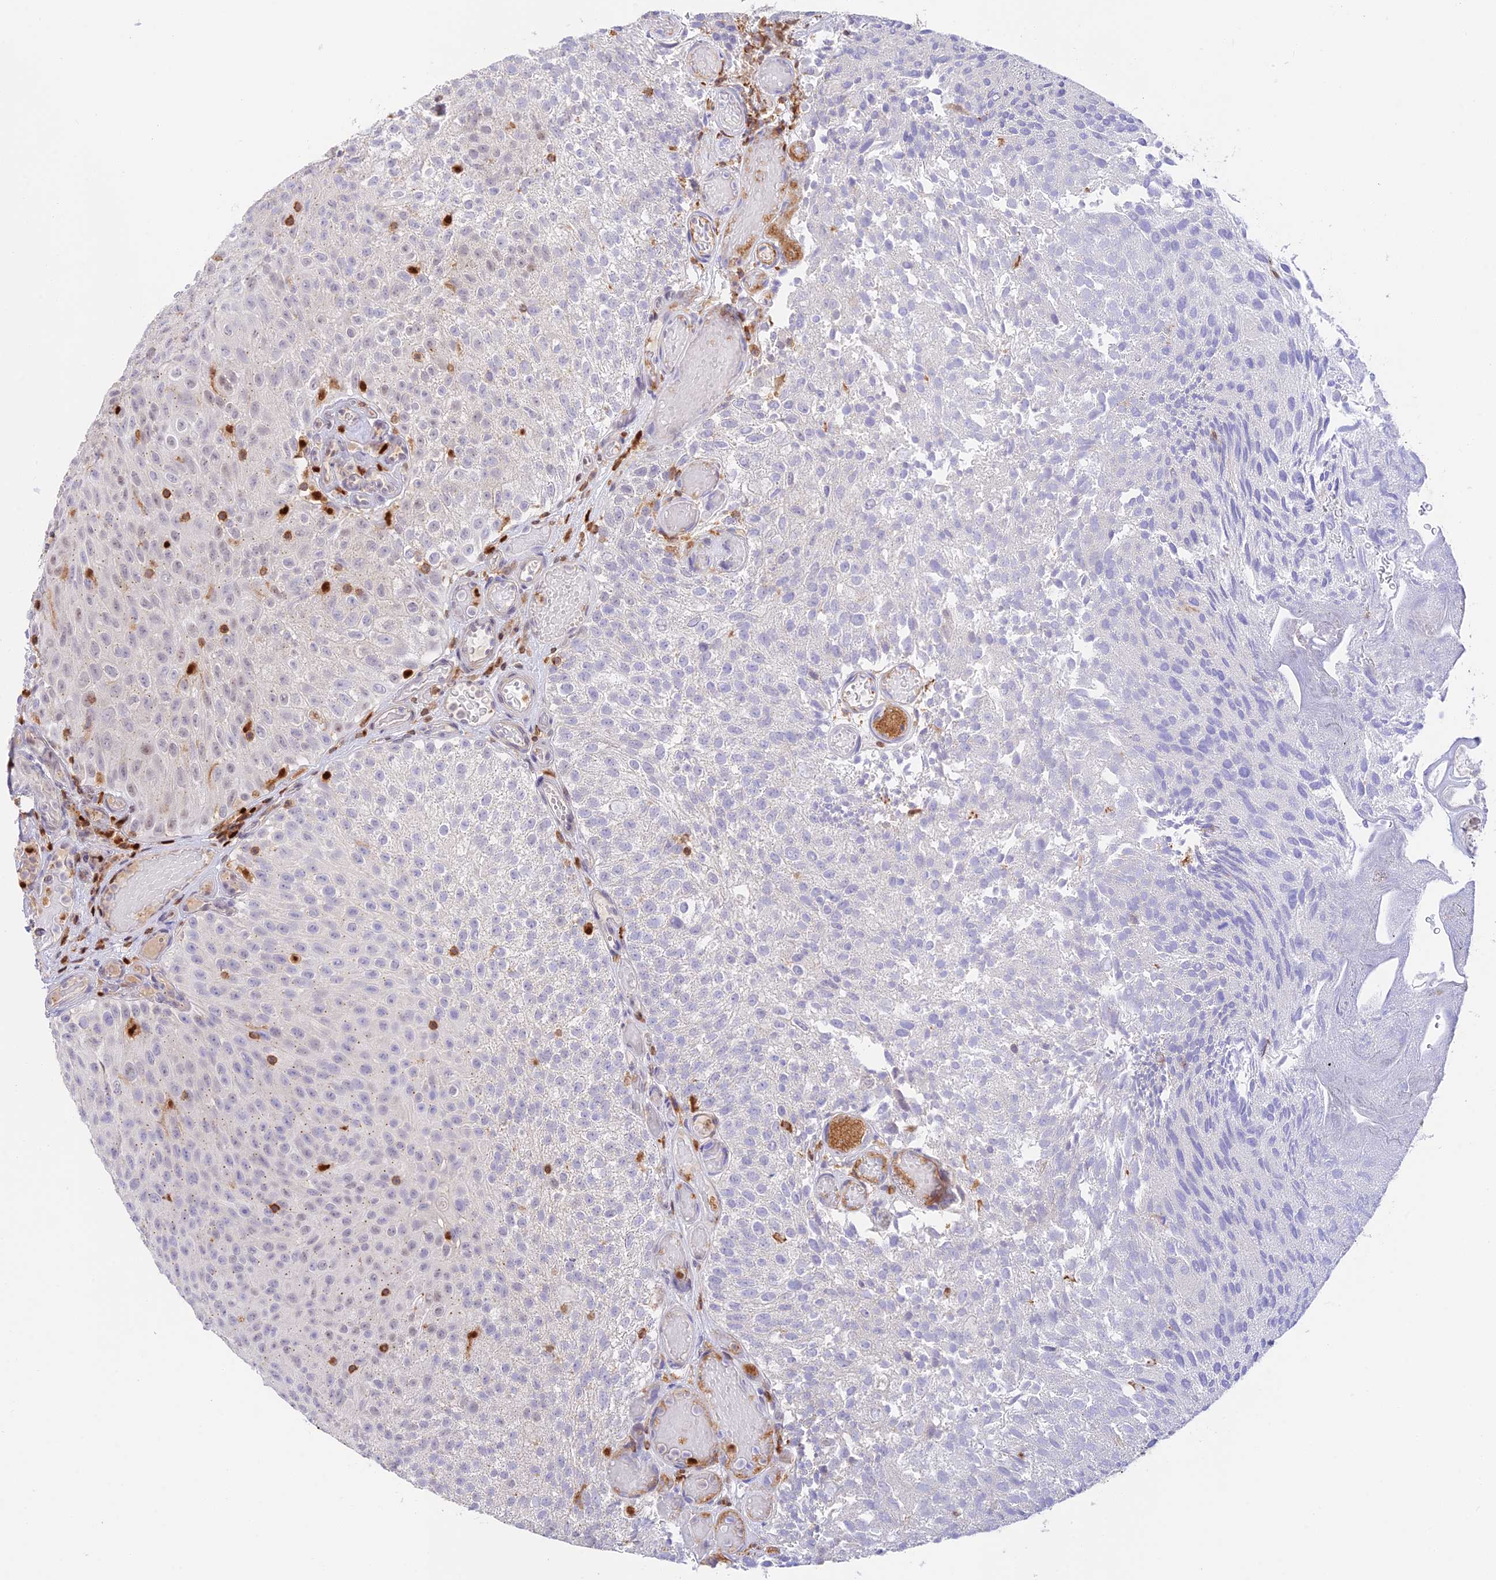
{"staining": {"intensity": "negative", "quantity": "none", "location": "none"}, "tissue": "urothelial cancer", "cell_type": "Tumor cells", "image_type": "cancer", "snomed": [{"axis": "morphology", "description": "Urothelial carcinoma, Low grade"}, {"axis": "topography", "description": "Urinary bladder"}], "caption": "Immunohistochemical staining of human urothelial carcinoma (low-grade) demonstrates no significant staining in tumor cells.", "gene": "DENND1C", "patient": {"sex": "male", "age": 78}}